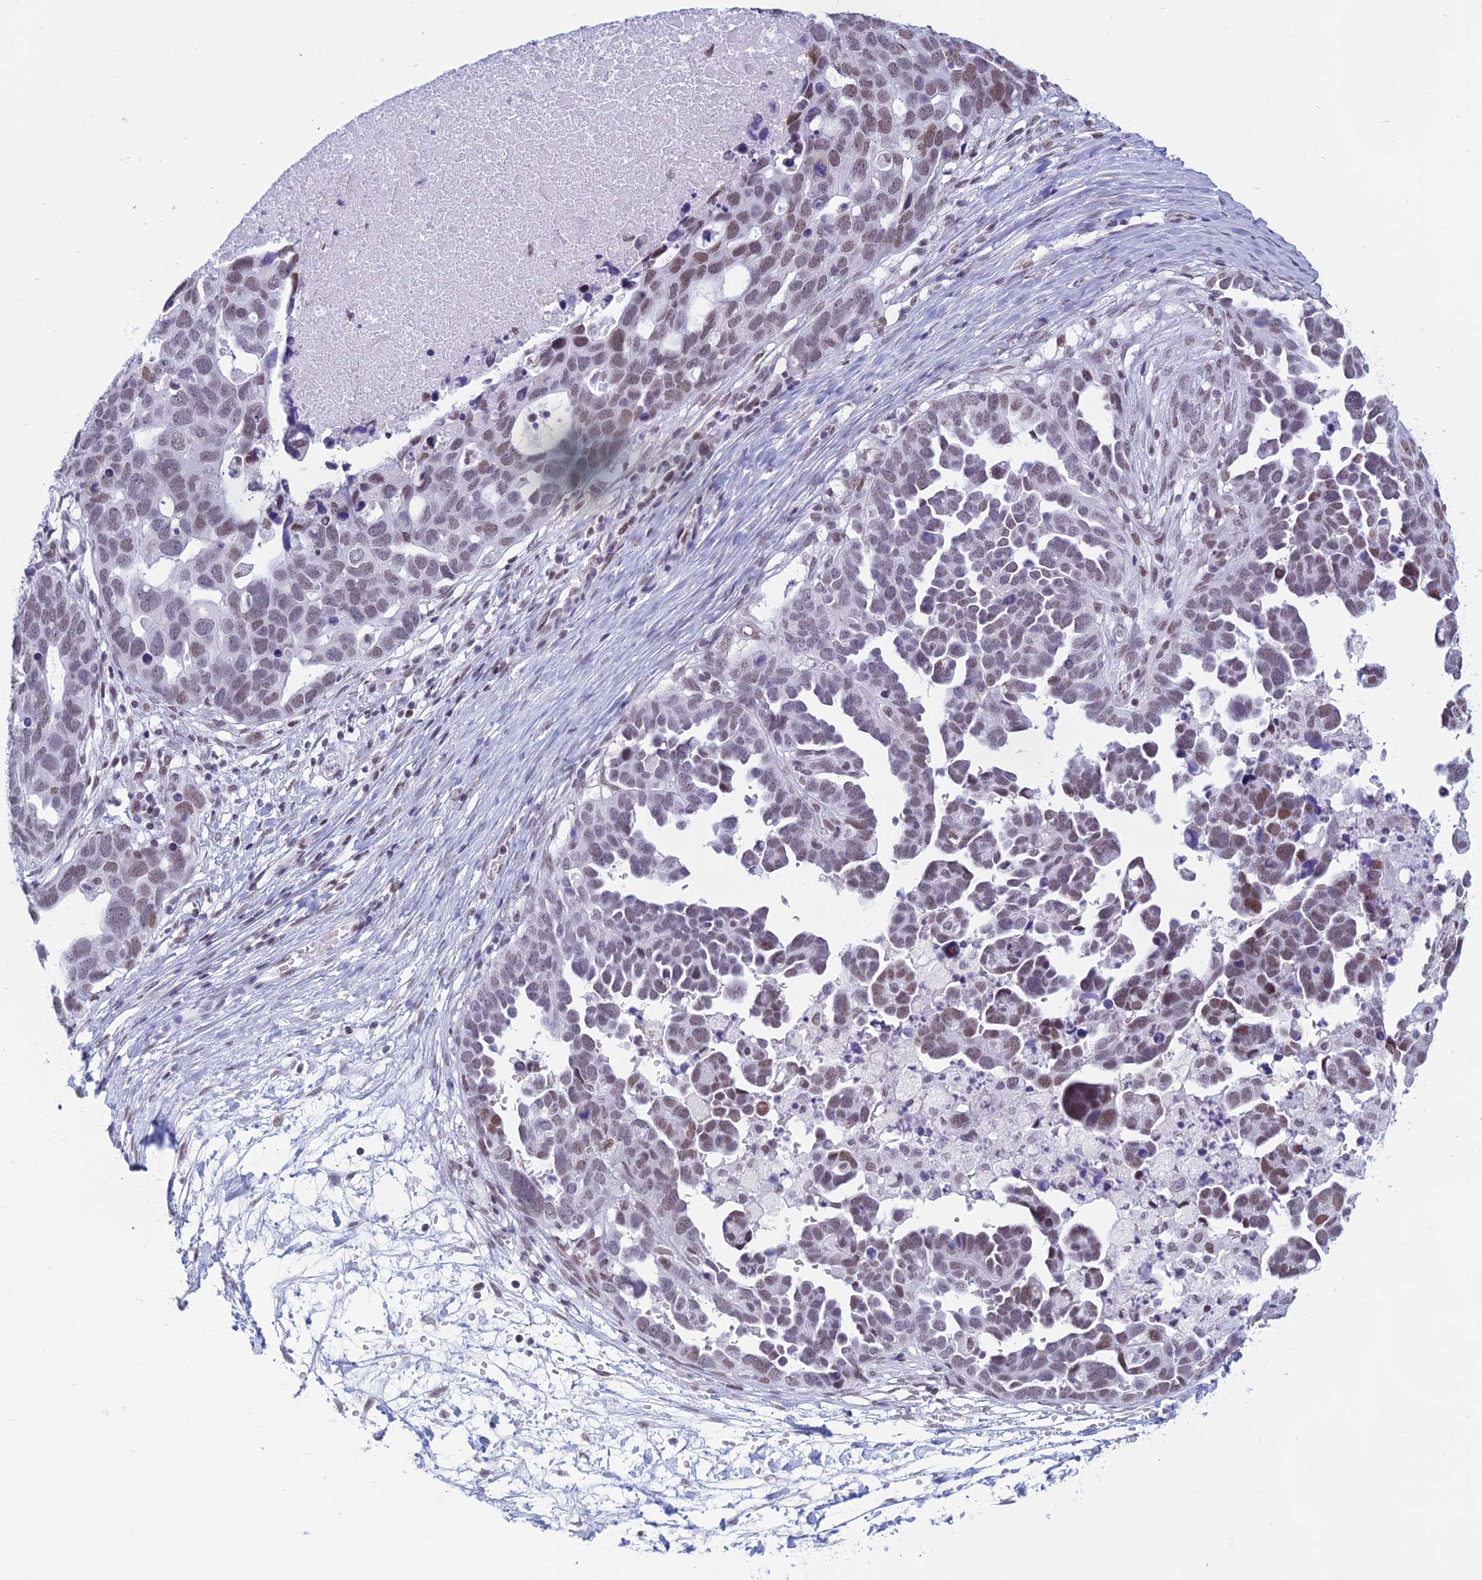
{"staining": {"intensity": "moderate", "quantity": "25%-75%", "location": "nuclear"}, "tissue": "ovarian cancer", "cell_type": "Tumor cells", "image_type": "cancer", "snomed": [{"axis": "morphology", "description": "Cystadenocarcinoma, serous, NOS"}, {"axis": "topography", "description": "Ovary"}], "caption": "Protein staining of ovarian serous cystadenocarcinoma tissue demonstrates moderate nuclear staining in about 25%-75% of tumor cells.", "gene": "CDC26", "patient": {"sex": "female", "age": 54}}